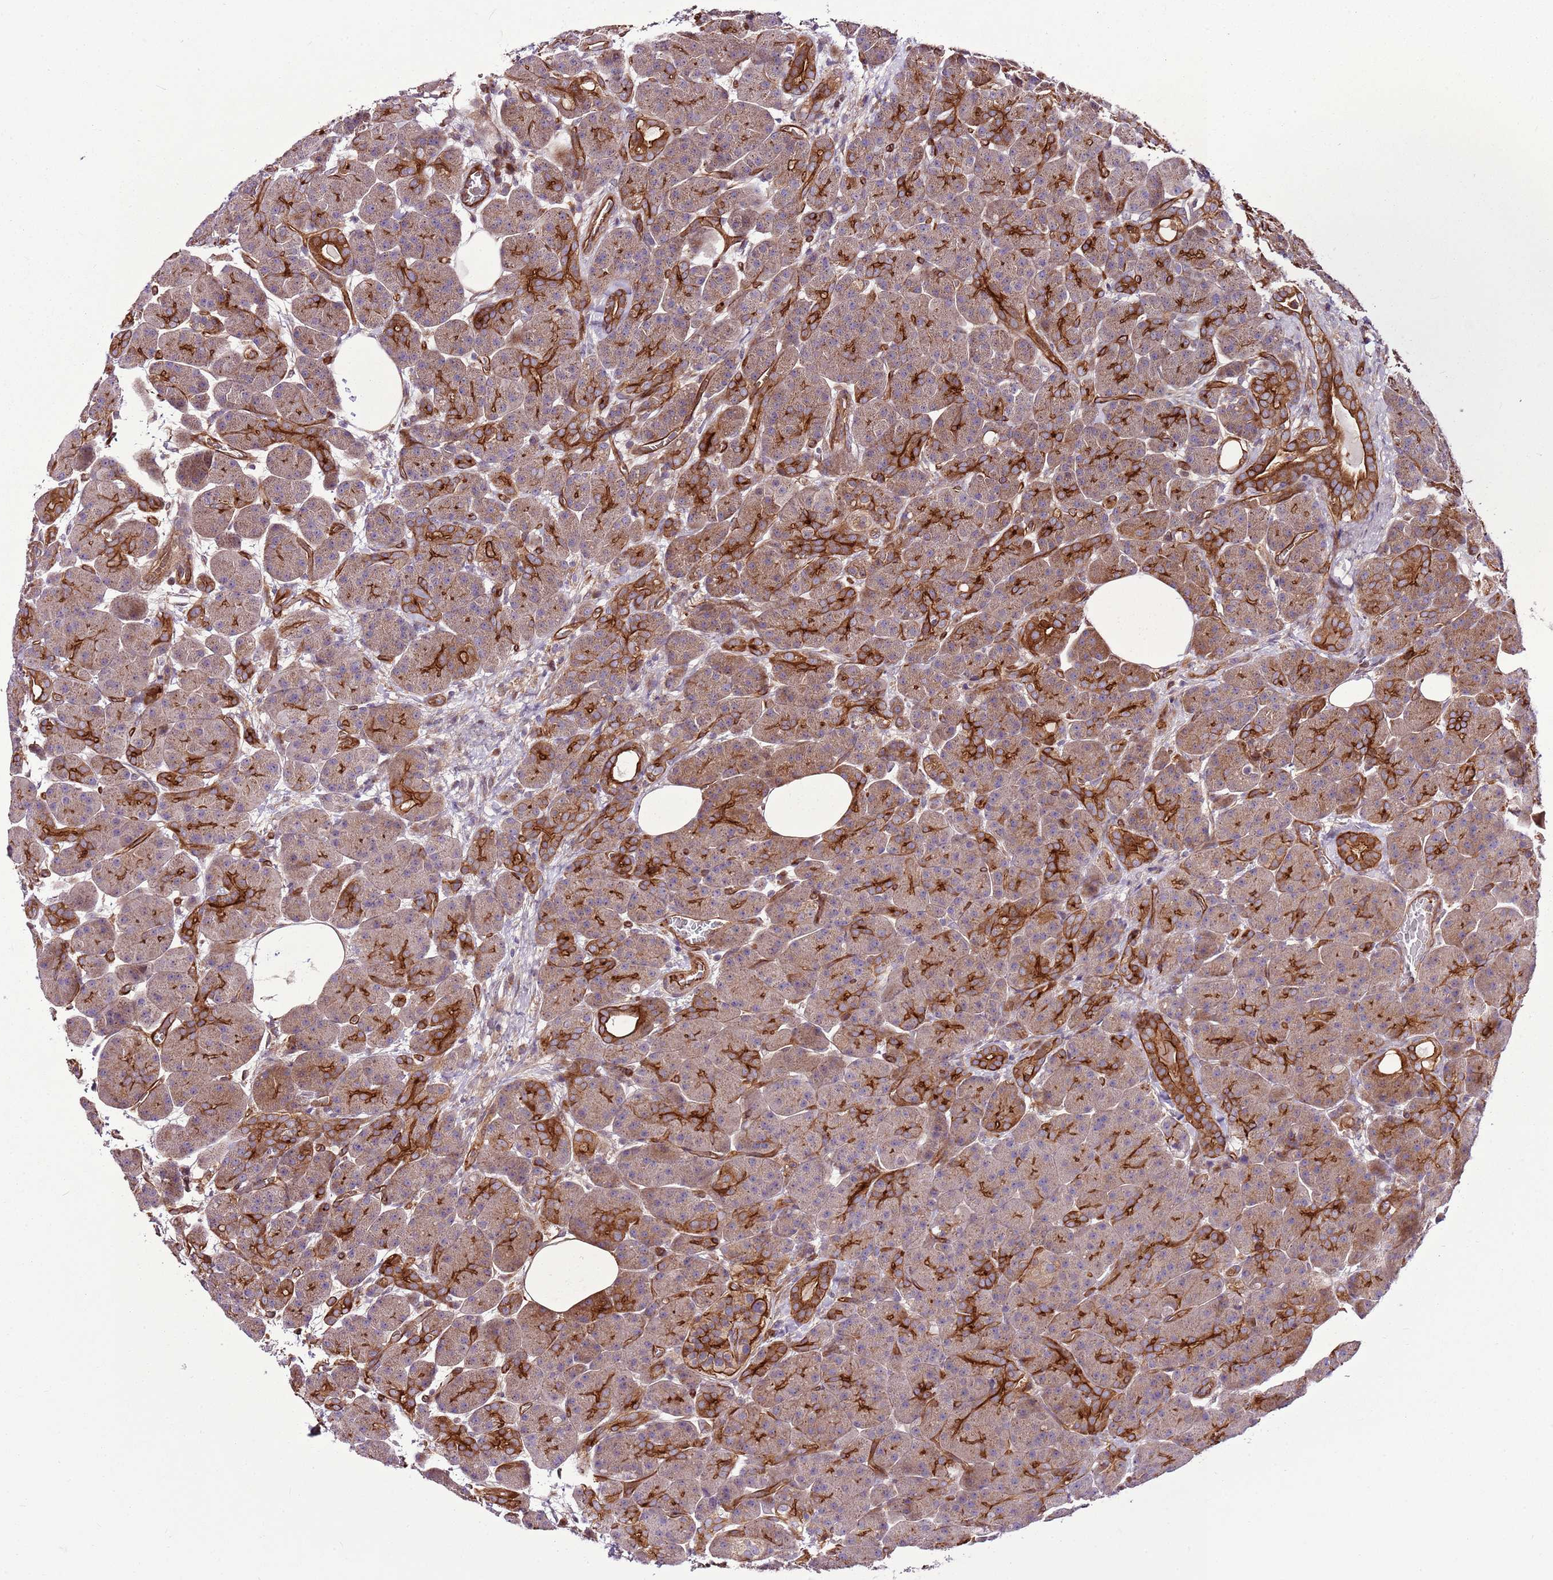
{"staining": {"intensity": "strong", "quantity": "25%-75%", "location": "cytoplasmic/membranous"}, "tissue": "pancreas", "cell_type": "Exocrine glandular cells", "image_type": "normal", "snomed": [{"axis": "morphology", "description": "Normal tissue, NOS"}, {"axis": "topography", "description": "Pancreas"}], "caption": "Pancreas stained with a brown dye demonstrates strong cytoplasmic/membranous positive positivity in approximately 25%-75% of exocrine glandular cells.", "gene": "ZNF827", "patient": {"sex": "male", "age": 63}}